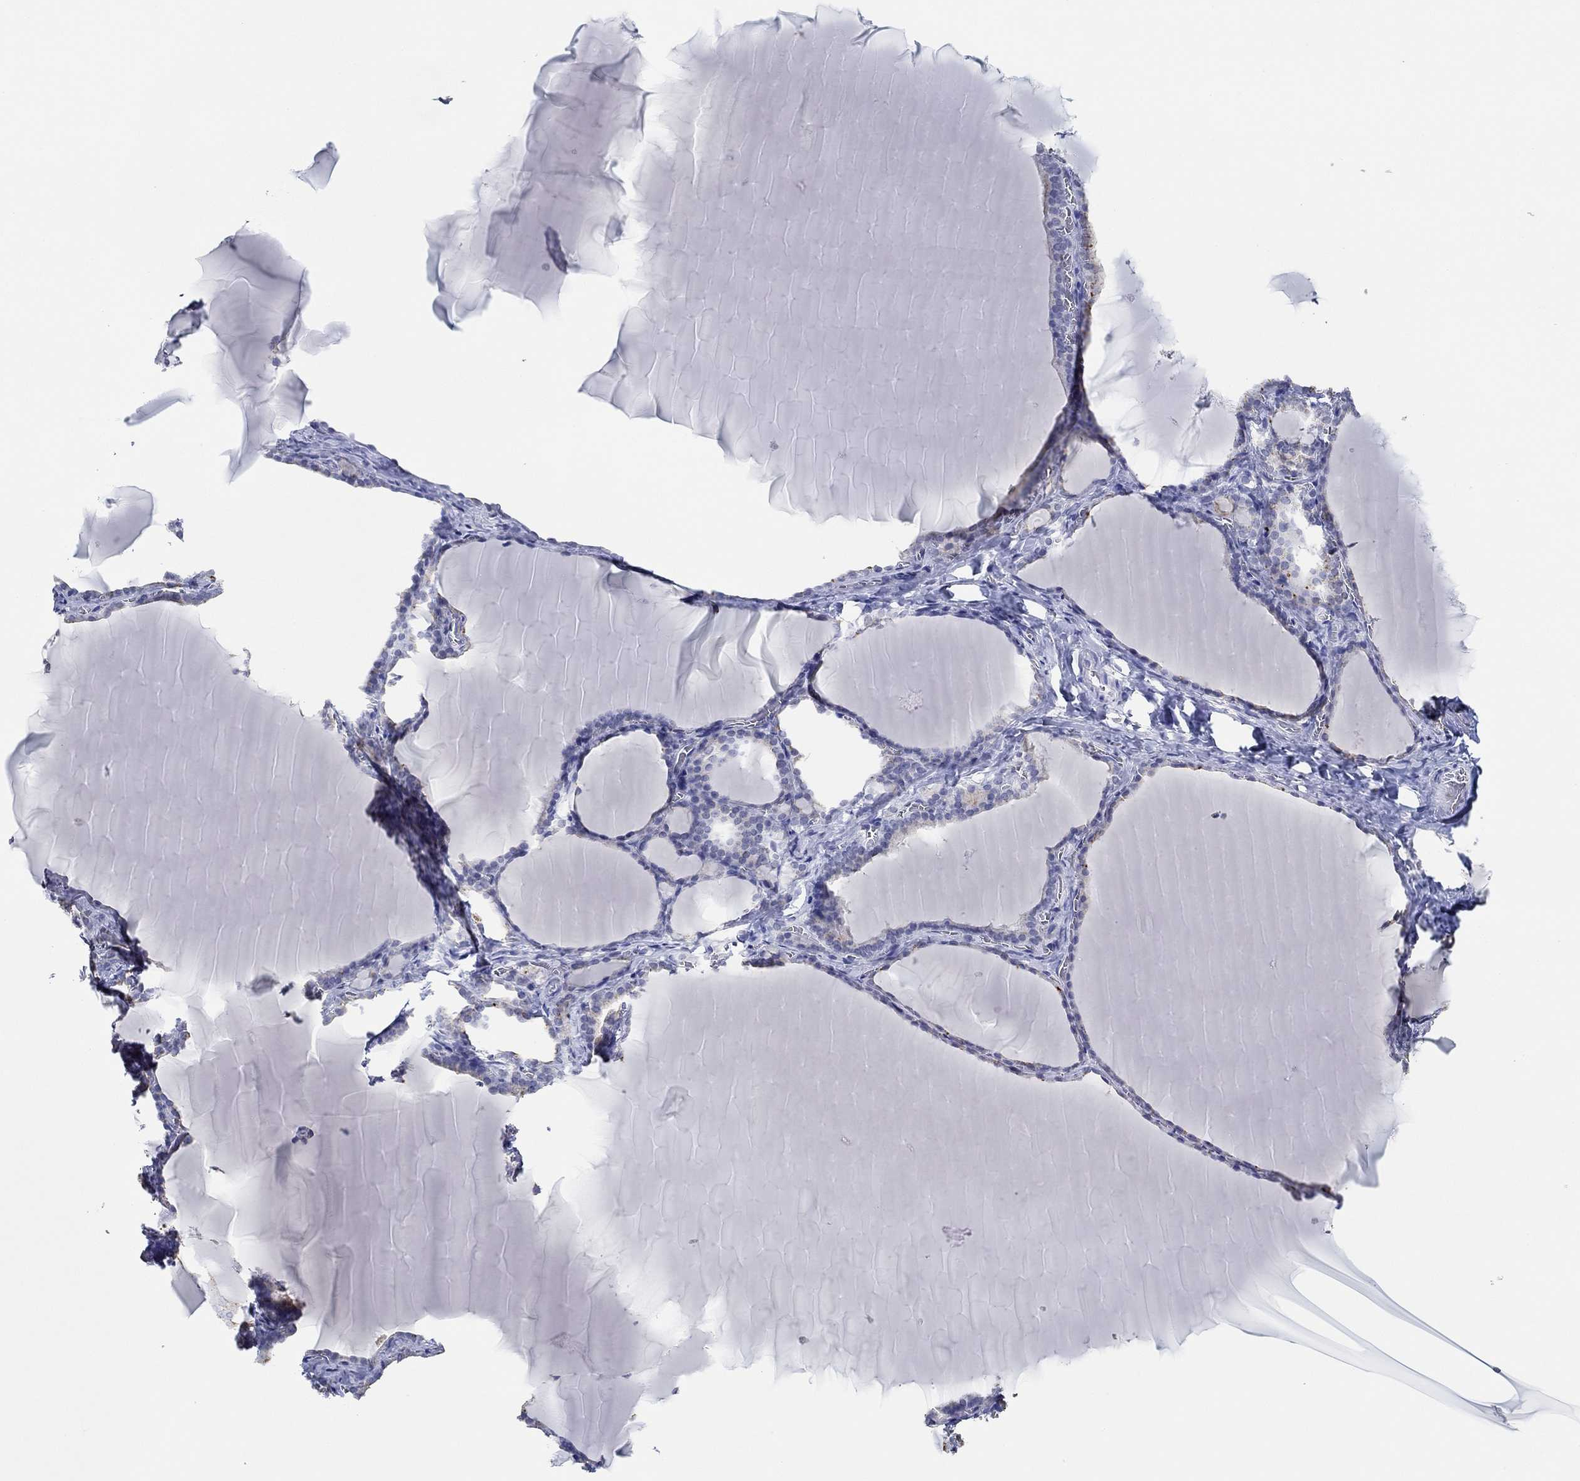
{"staining": {"intensity": "moderate", "quantity": "<25%", "location": "cytoplasmic/membranous"}, "tissue": "thyroid gland", "cell_type": "Glandular cells", "image_type": "normal", "snomed": [{"axis": "morphology", "description": "Normal tissue, NOS"}, {"axis": "morphology", "description": "Hyperplasia, NOS"}, {"axis": "topography", "description": "Thyroid gland"}], "caption": "This is an image of IHC staining of normal thyroid gland, which shows moderate positivity in the cytoplasmic/membranous of glandular cells.", "gene": "GATA2", "patient": {"sex": "female", "age": 27}}